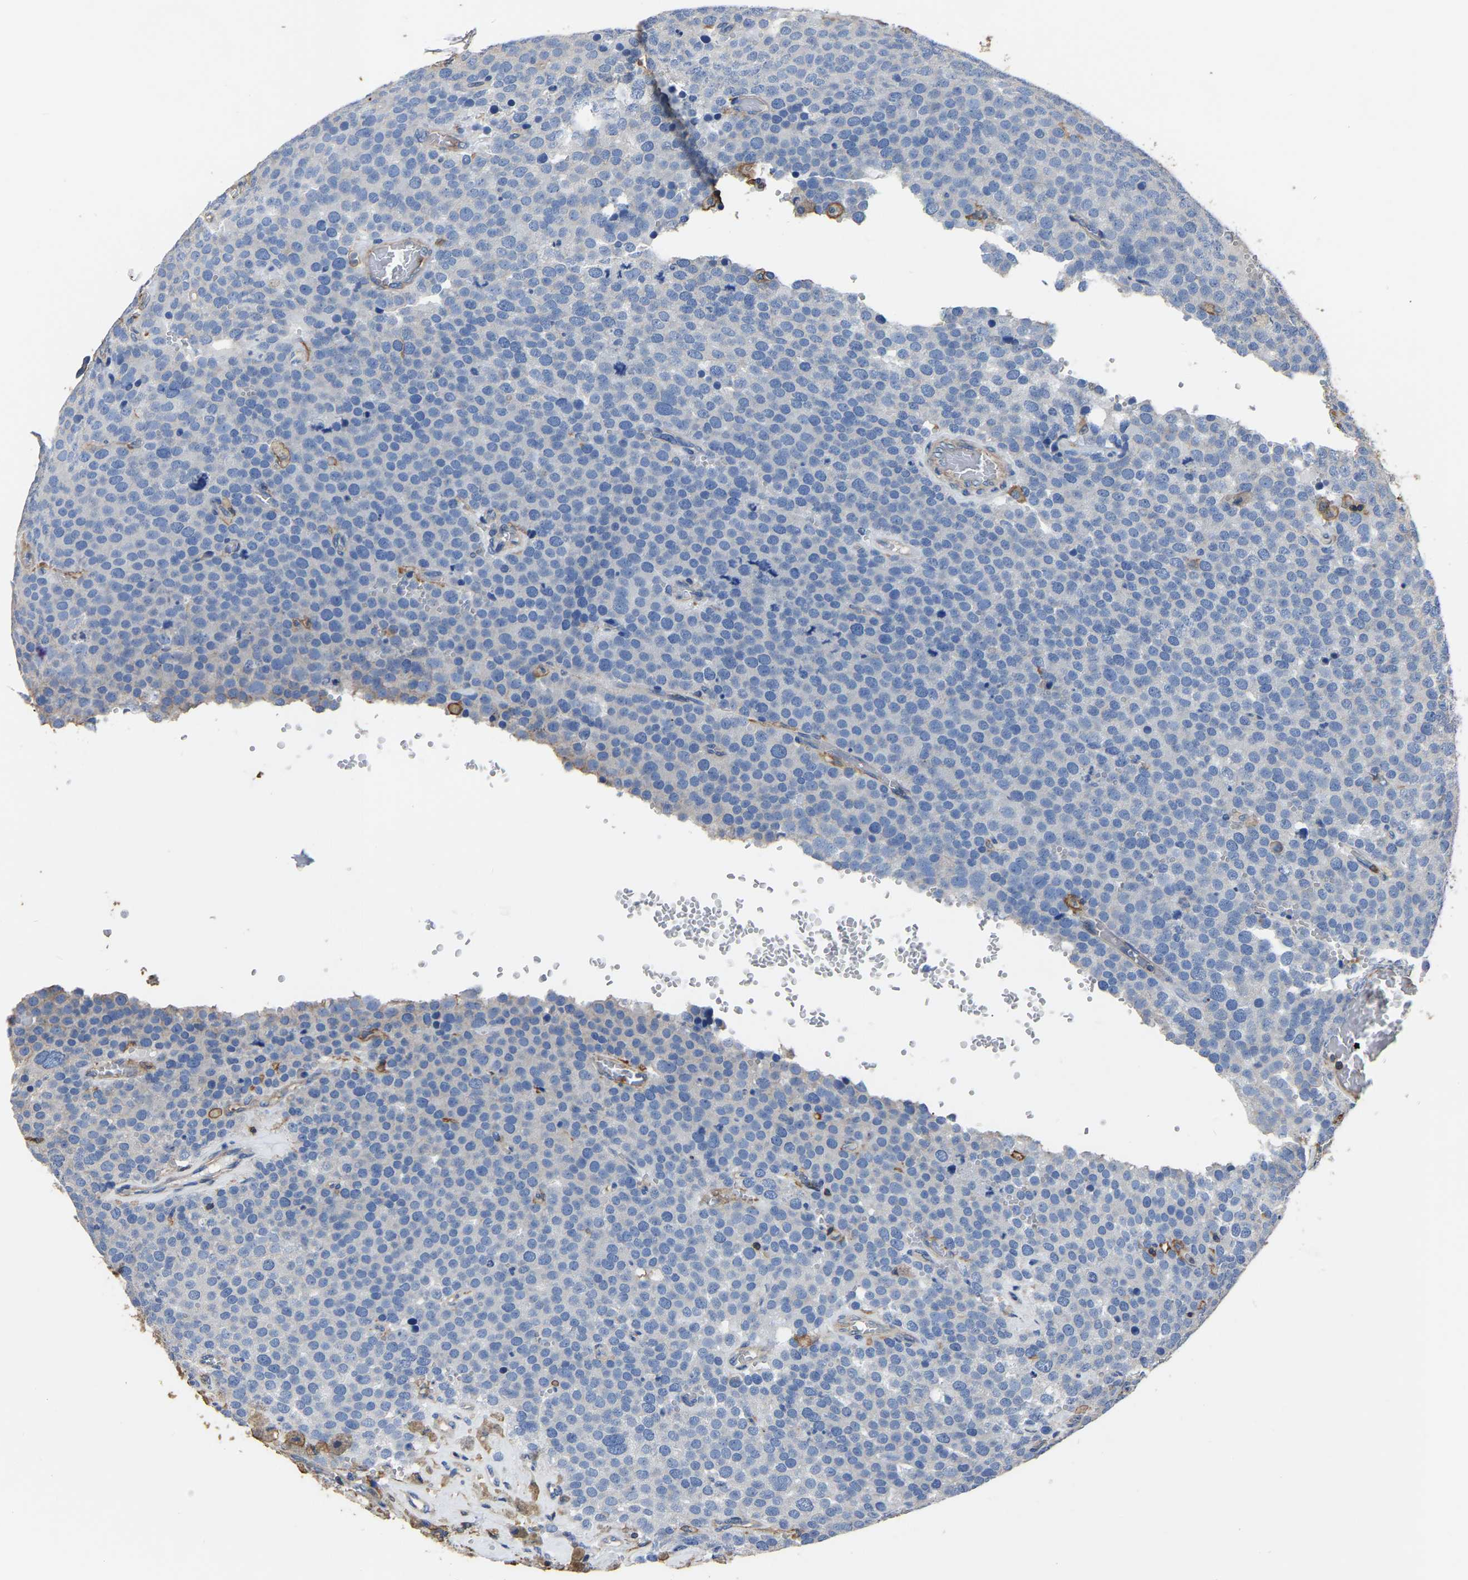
{"staining": {"intensity": "negative", "quantity": "none", "location": "none"}, "tissue": "testis cancer", "cell_type": "Tumor cells", "image_type": "cancer", "snomed": [{"axis": "morphology", "description": "Normal tissue, NOS"}, {"axis": "morphology", "description": "Seminoma, NOS"}, {"axis": "topography", "description": "Testis"}], "caption": "High magnification brightfield microscopy of testis cancer (seminoma) stained with DAB (brown) and counterstained with hematoxylin (blue): tumor cells show no significant staining.", "gene": "ARMT1", "patient": {"sex": "male", "age": 71}}